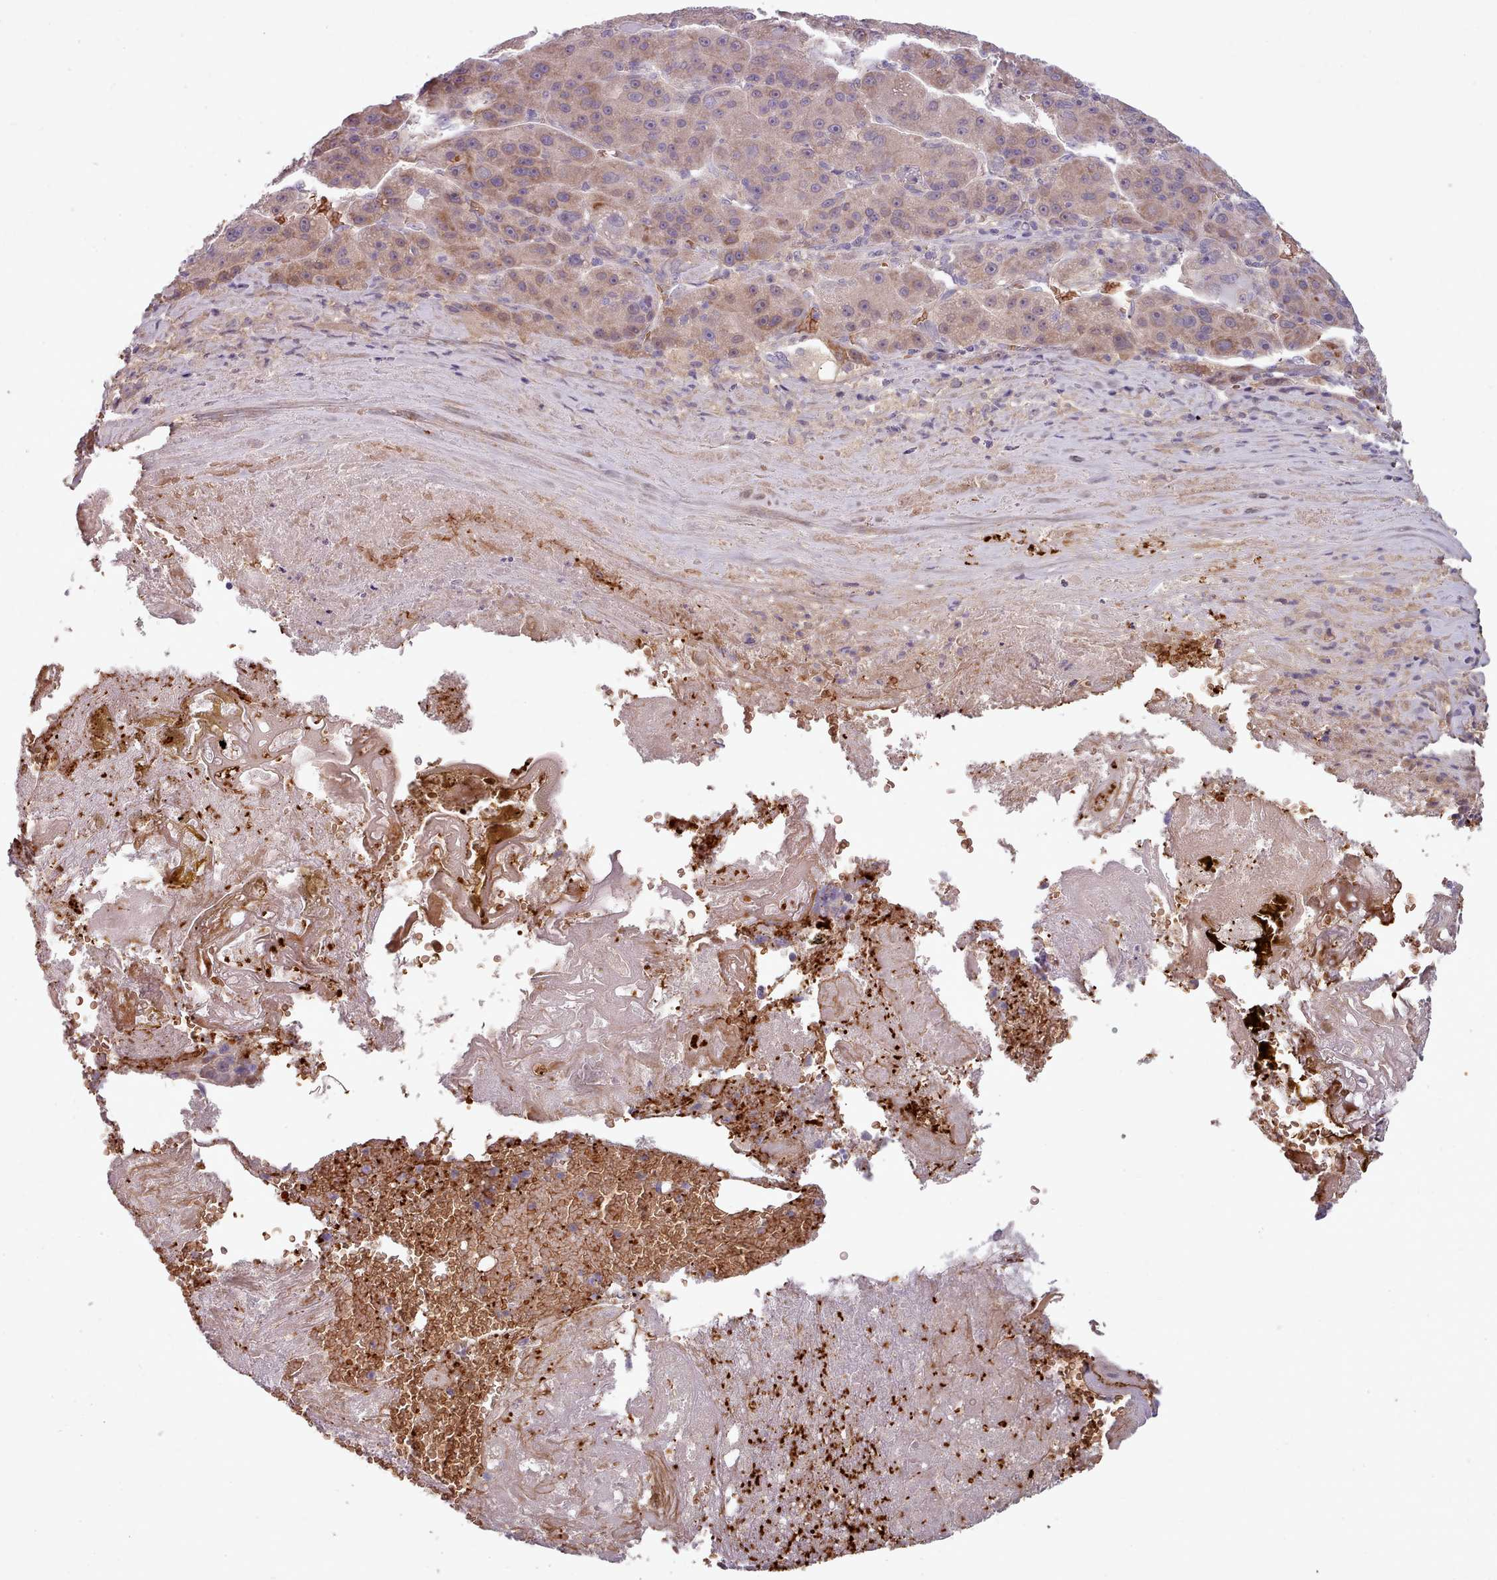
{"staining": {"intensity": "weak", "quantity": "<25%", "location": "cytoplasmic/membranous,nuclear"}, "tissue": "liver cancer", "cell_type": "Tumor cells", "image_type": "cancer", "snomed": [{"axis": "morphology", "description": "Carcinoma, Hepatocellular, NOS"}, {"axis": "topography", "description": "Liver"}], "caption": "High power microscopy image of an immunohistochemistry (IHC) image of liver cancer (hepatocellular carcinoma), revealing no significant staining in tumor cells.", "gene": "CLNS1A", "patient": {"sex": "male", "age": 76}}